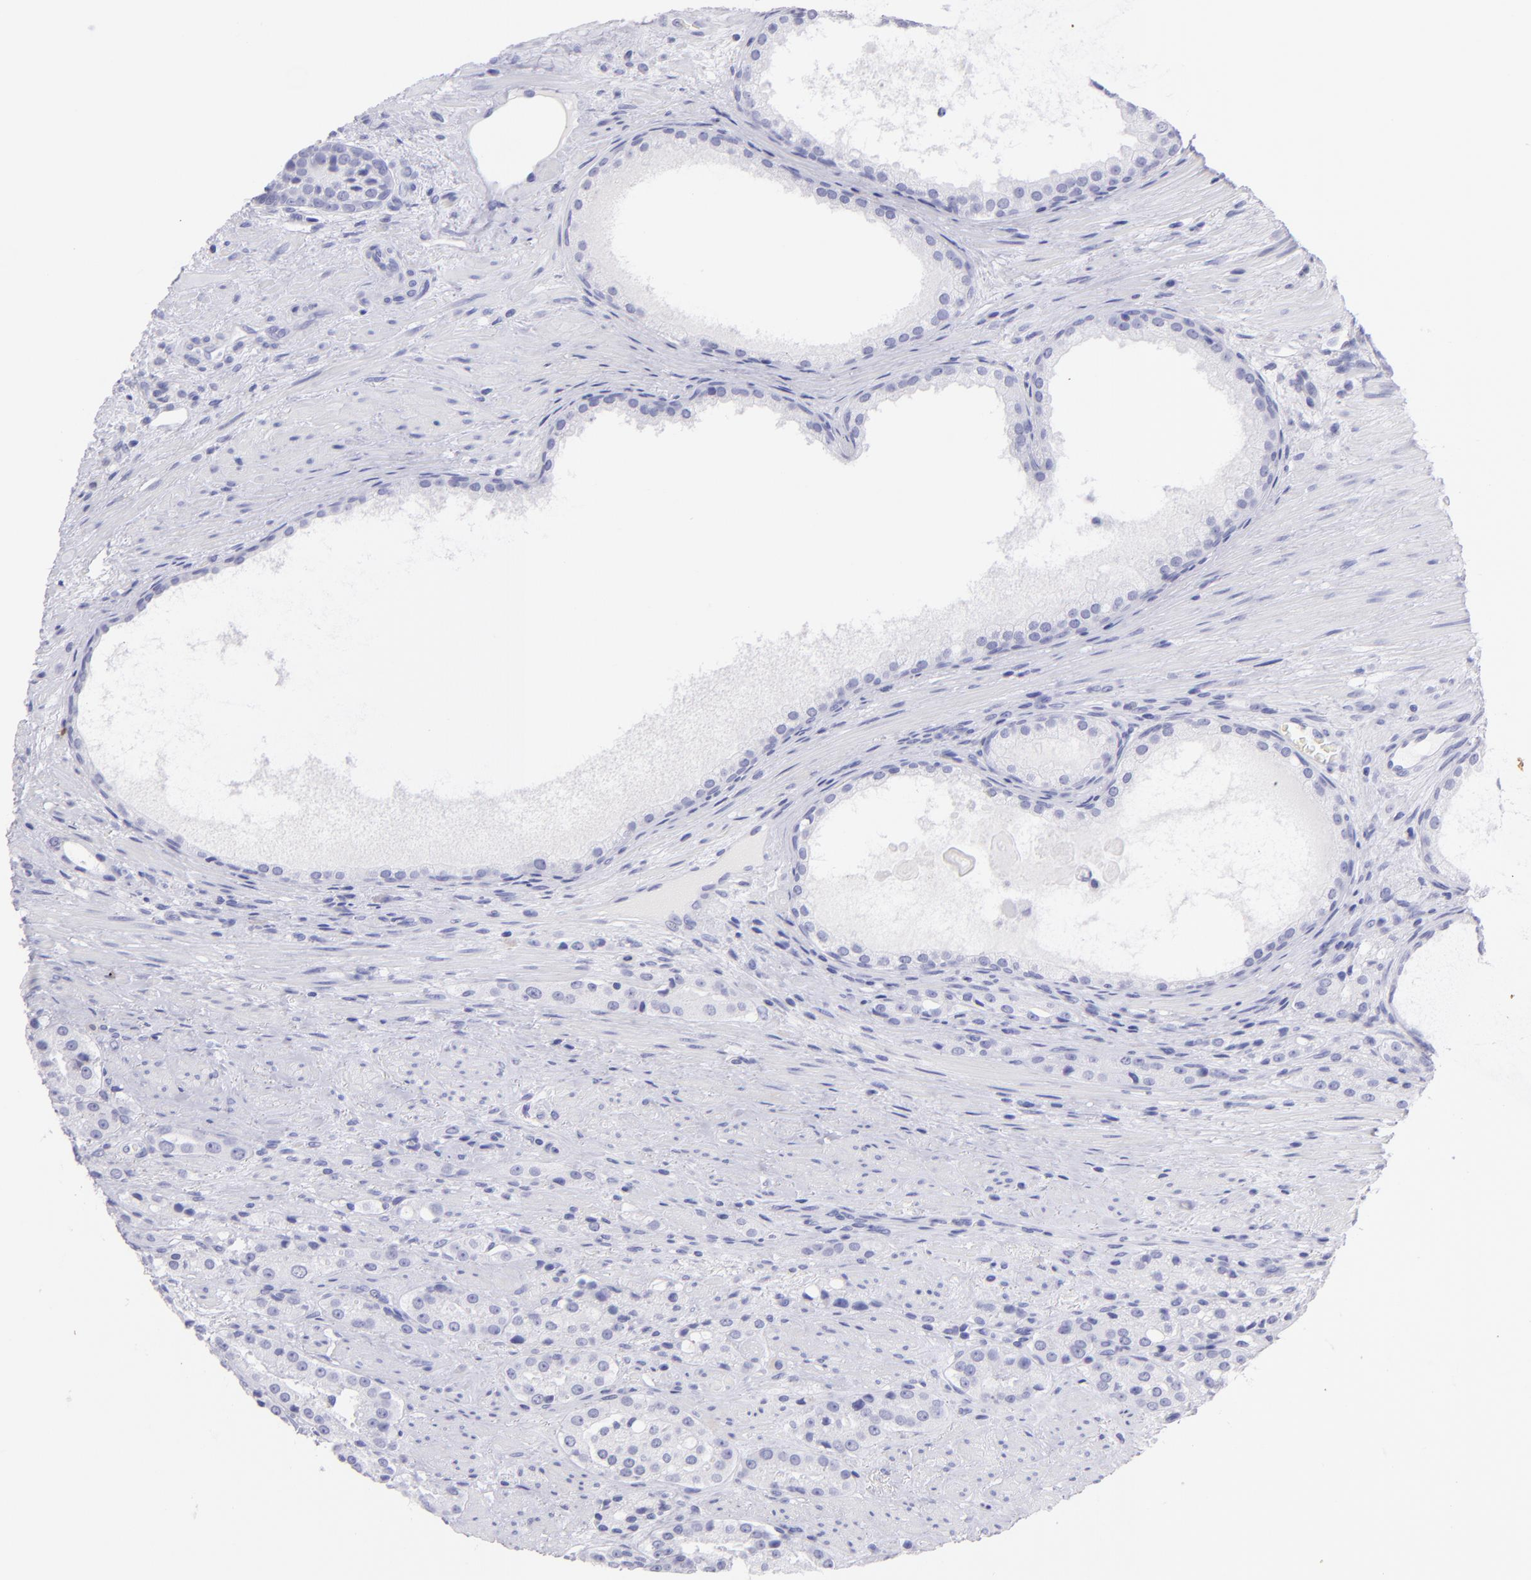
{"staining": {"intensity": "negative", "quantity": "none", "location": "none"}, "tissue": "prostate cancer", "cell_type": "Tumor cells", "image_type": "cancer", "snomed": [{"axis": "morphology", "description": "Adenocarcinoma, High grade"}, {"axis": "topography", "description": "Prostate"}], "caption": "Image shows no significant protein expression in tumor cells of high-grade adenocarcinoma (prostate). The staining was performed using DAB to visualize the protein expression in brown, while the nuclei were stained in blue with hematoxylin (Magnification: 20x).", "gene": "PIP", "patient": {"sex": "male", "age": 72}}